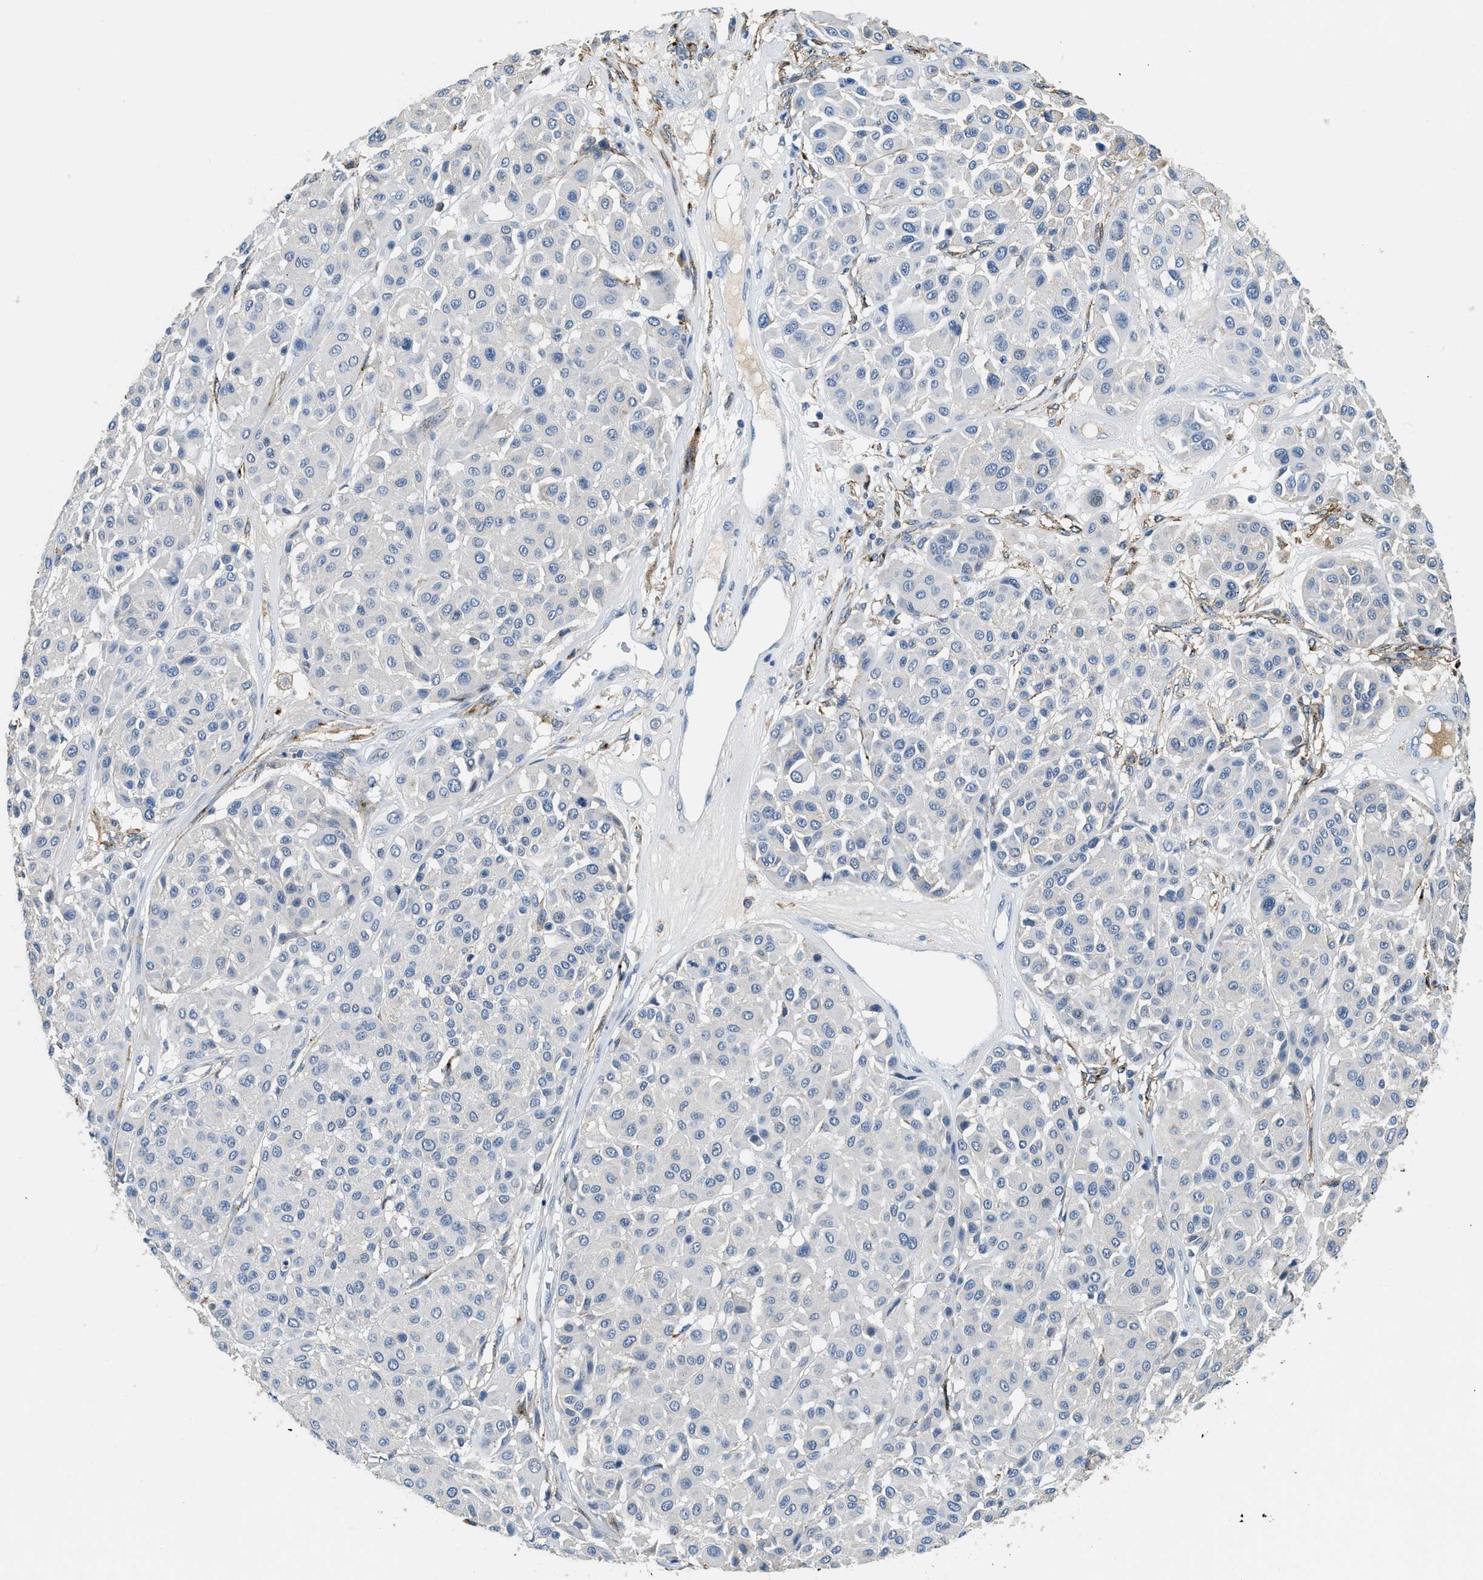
{"staining": {"intensity": "negative", "quantity": "none", "location": "none"}, "tissue": "melanoma", "cell_type": "Tumor cells", "image_type": "cancer", "snomed": [{"axis": "morphology", "description": "Malignant melanoma, Metastatic site"}, {"axis": "topography", "description": "Soft tissue"}], "caption": "This image is of melanoma stained with IHC to label a protein in brown with the nuclei are counter-stained blue. There is no positivity in tumor cells. (DAB IHC with hematoxylin counter stain).", "gene": "LRP1", "patient": {"sex": "male", "age": 41}}